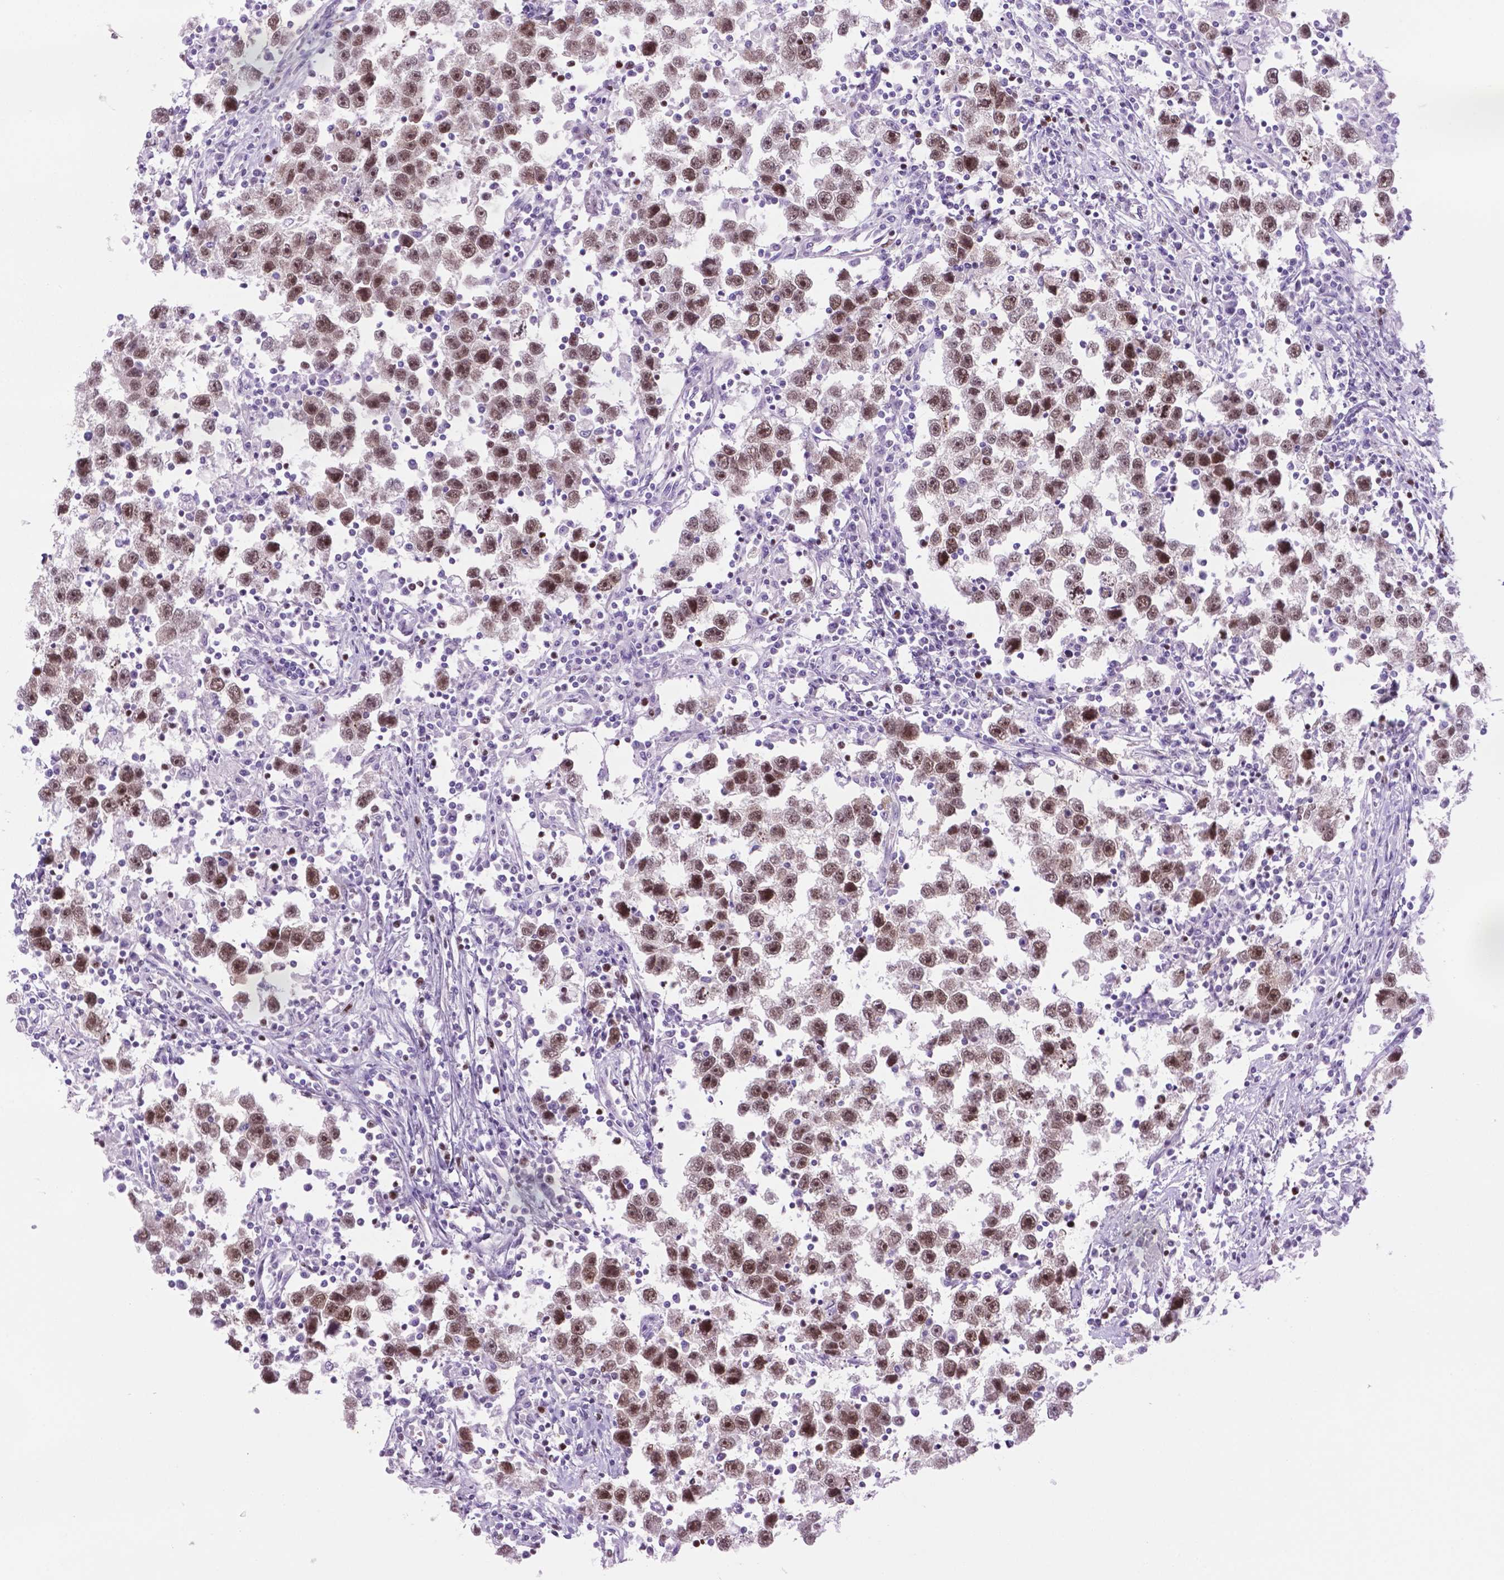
{"staining": {"intensity": "moderate", "quantity": ">75%", "location": "nuclear"}, "tissue": "testis cancer", "cell_type": "Tumor cells", "image_type": "cancer", "snomed": [{"axis": "morphology", "description": "Seminoma, NOS"}, {"axis": "topography", "description": "Testis"}], "caption": "Moderate nuclear staining for a protein is appreciated in approximately >75% of tumor cells of seminoma (testis) using IHC.", "gene": "NCAPH2", "patient": {"sex": "male", "age": 30}}